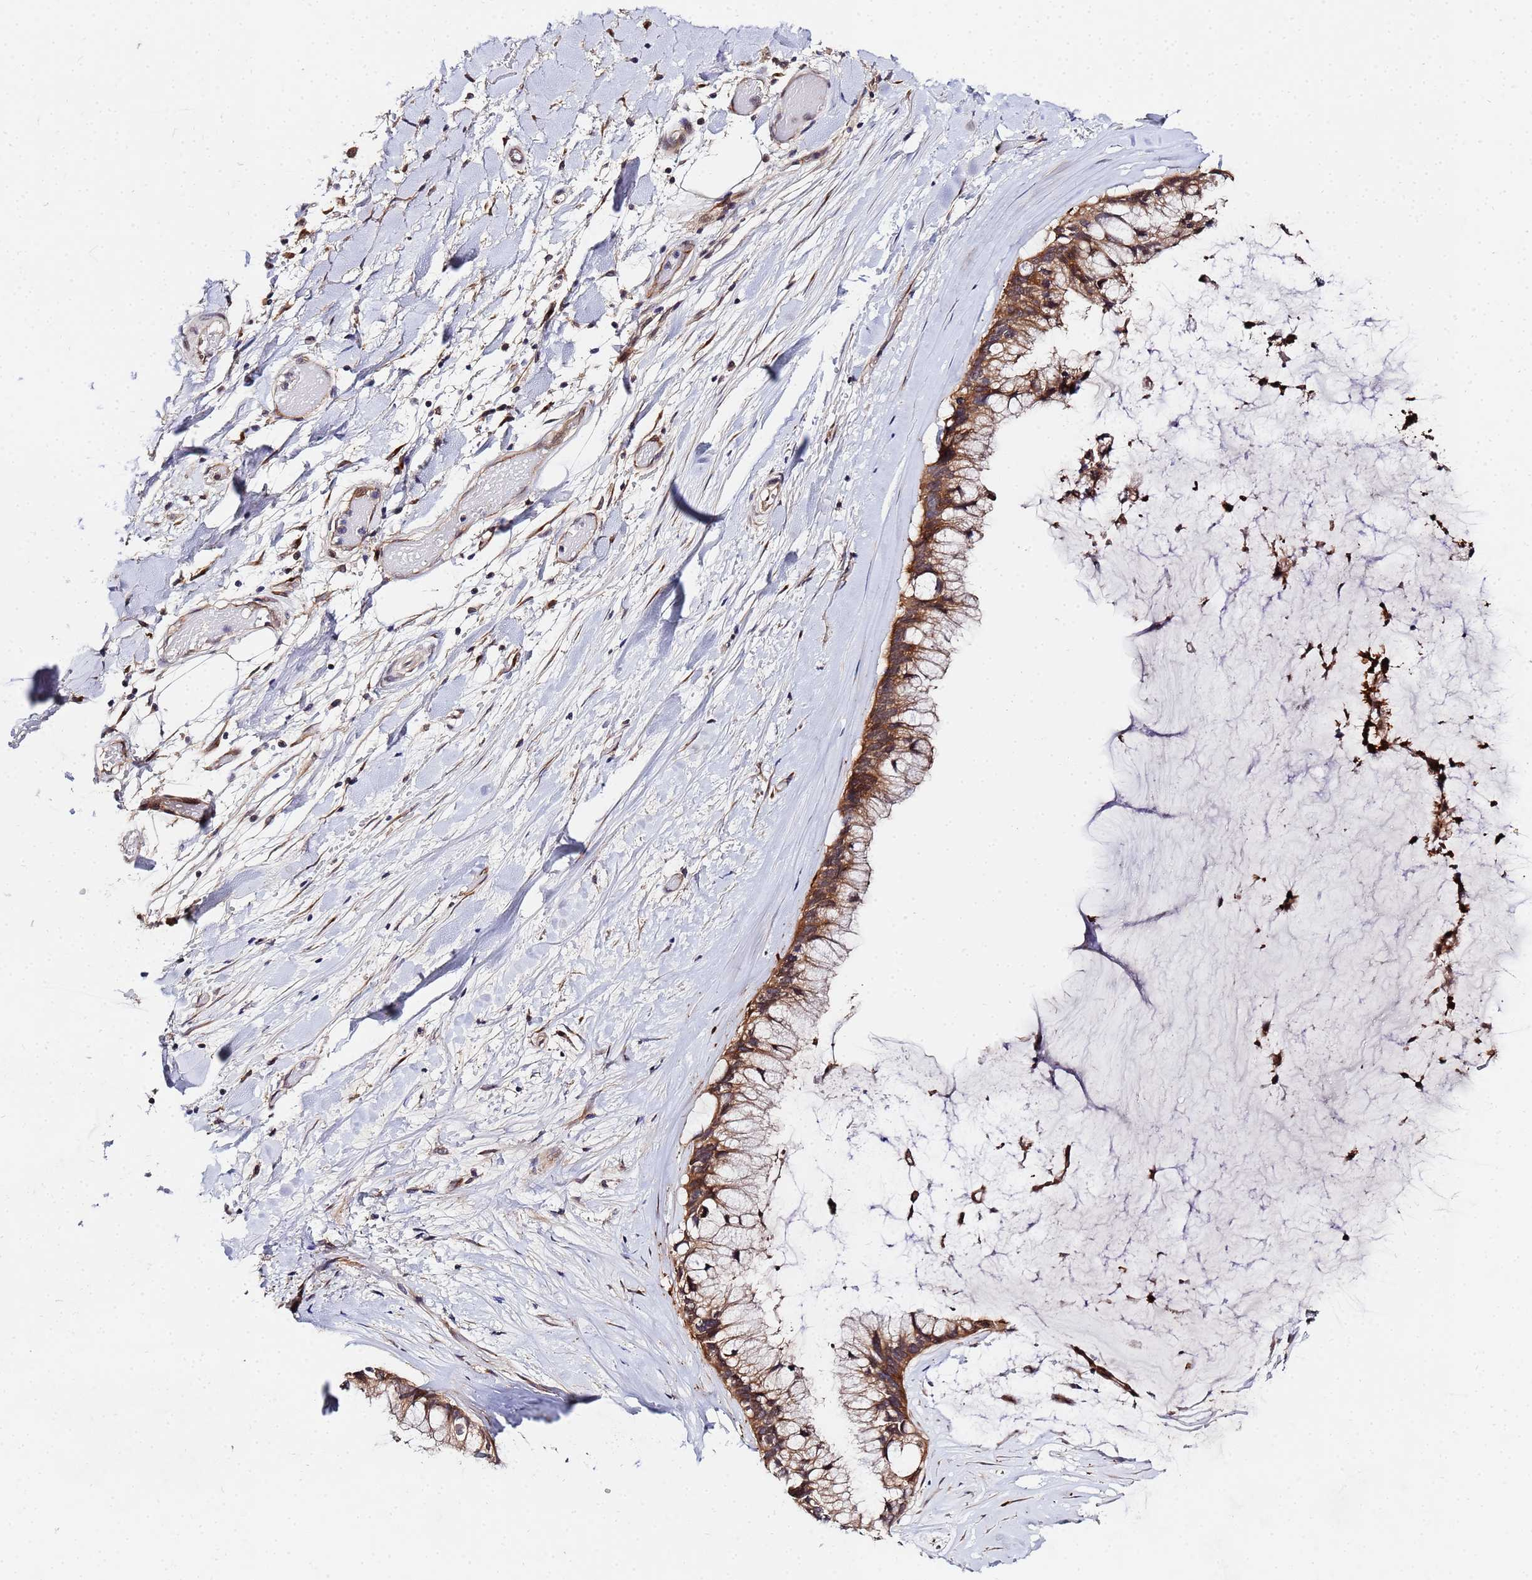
{"staining": {"intensity": "moderate", "quantity": ">75%", "location": "cytoplasmic/membranous"}, "tissue": "ovarian cancer", "cell_type": "Tumor cells", "image_type": "cancer", "snomed": [{"axis": "morphology", "description": "Cystadenocarcinoma, mucinous, NOS"}, {"axis": "topography", "description": "Ovary"}], "caption": "This image reveals immunohistochemistry staining of human ovarian cancer, with medium moderate cytoplasmic/membranous staining in approximately >75% of tumor cells.", "gene": "UNC93B1", "patient": {"sex": "female", "age": 39}}